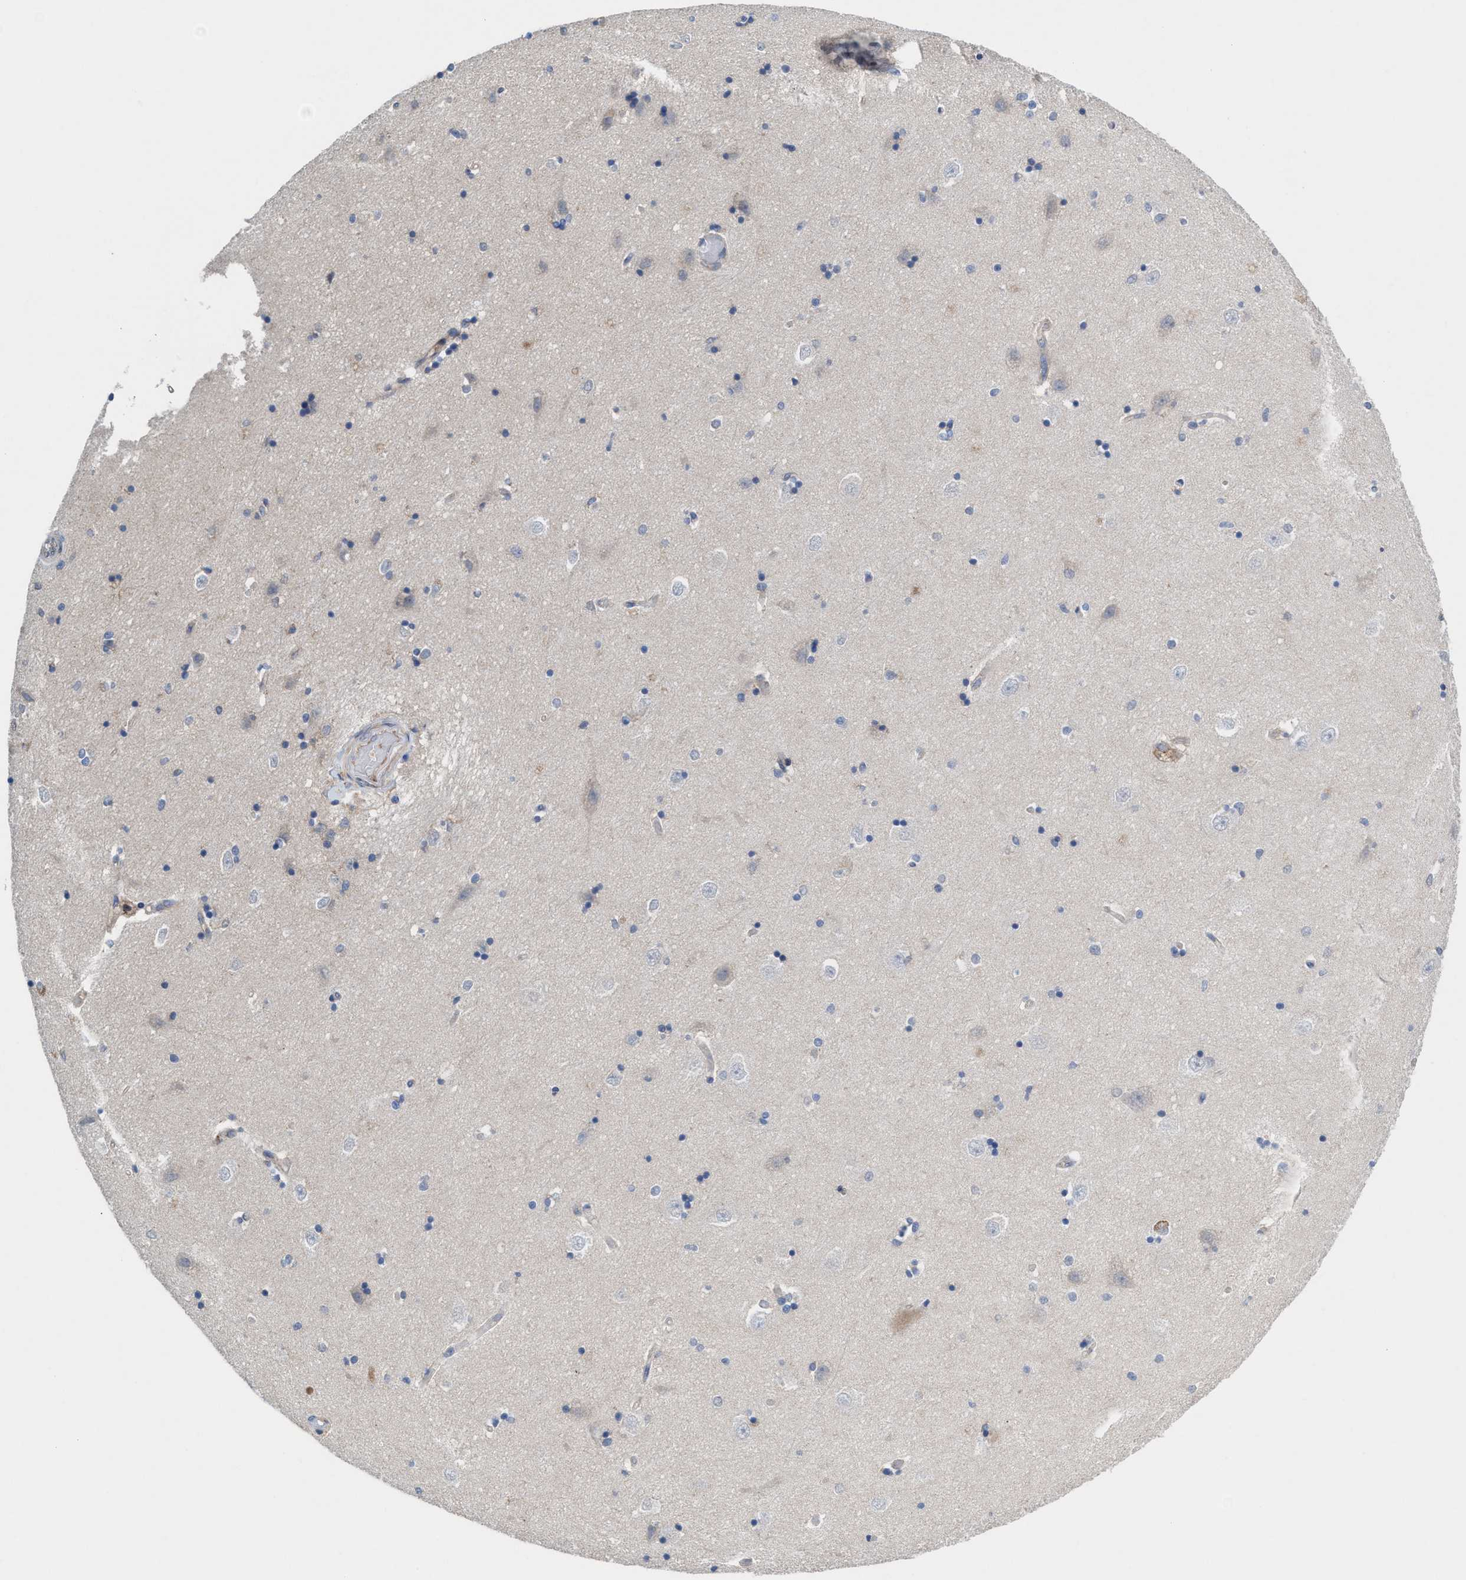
{"staining": {"intensity": "moderate", "quantity": "<25%", "location": "nuclear"}, "tissue": "hippocampus", "cell_type": "Glial cells", "image_type": "normal", "snomed": [{"axis": "morphology", "description": "Normal tissue, NOS"}, {"axis": "topography", "description": "Hippocampus"}], "caption": "This is a photomicrograph of IHC staining of normal hippocampus, which shows moderate staining in the nuclear of glial cells.", "gene": "MRM1", "patient": {"sex": "male", "age": 45}}